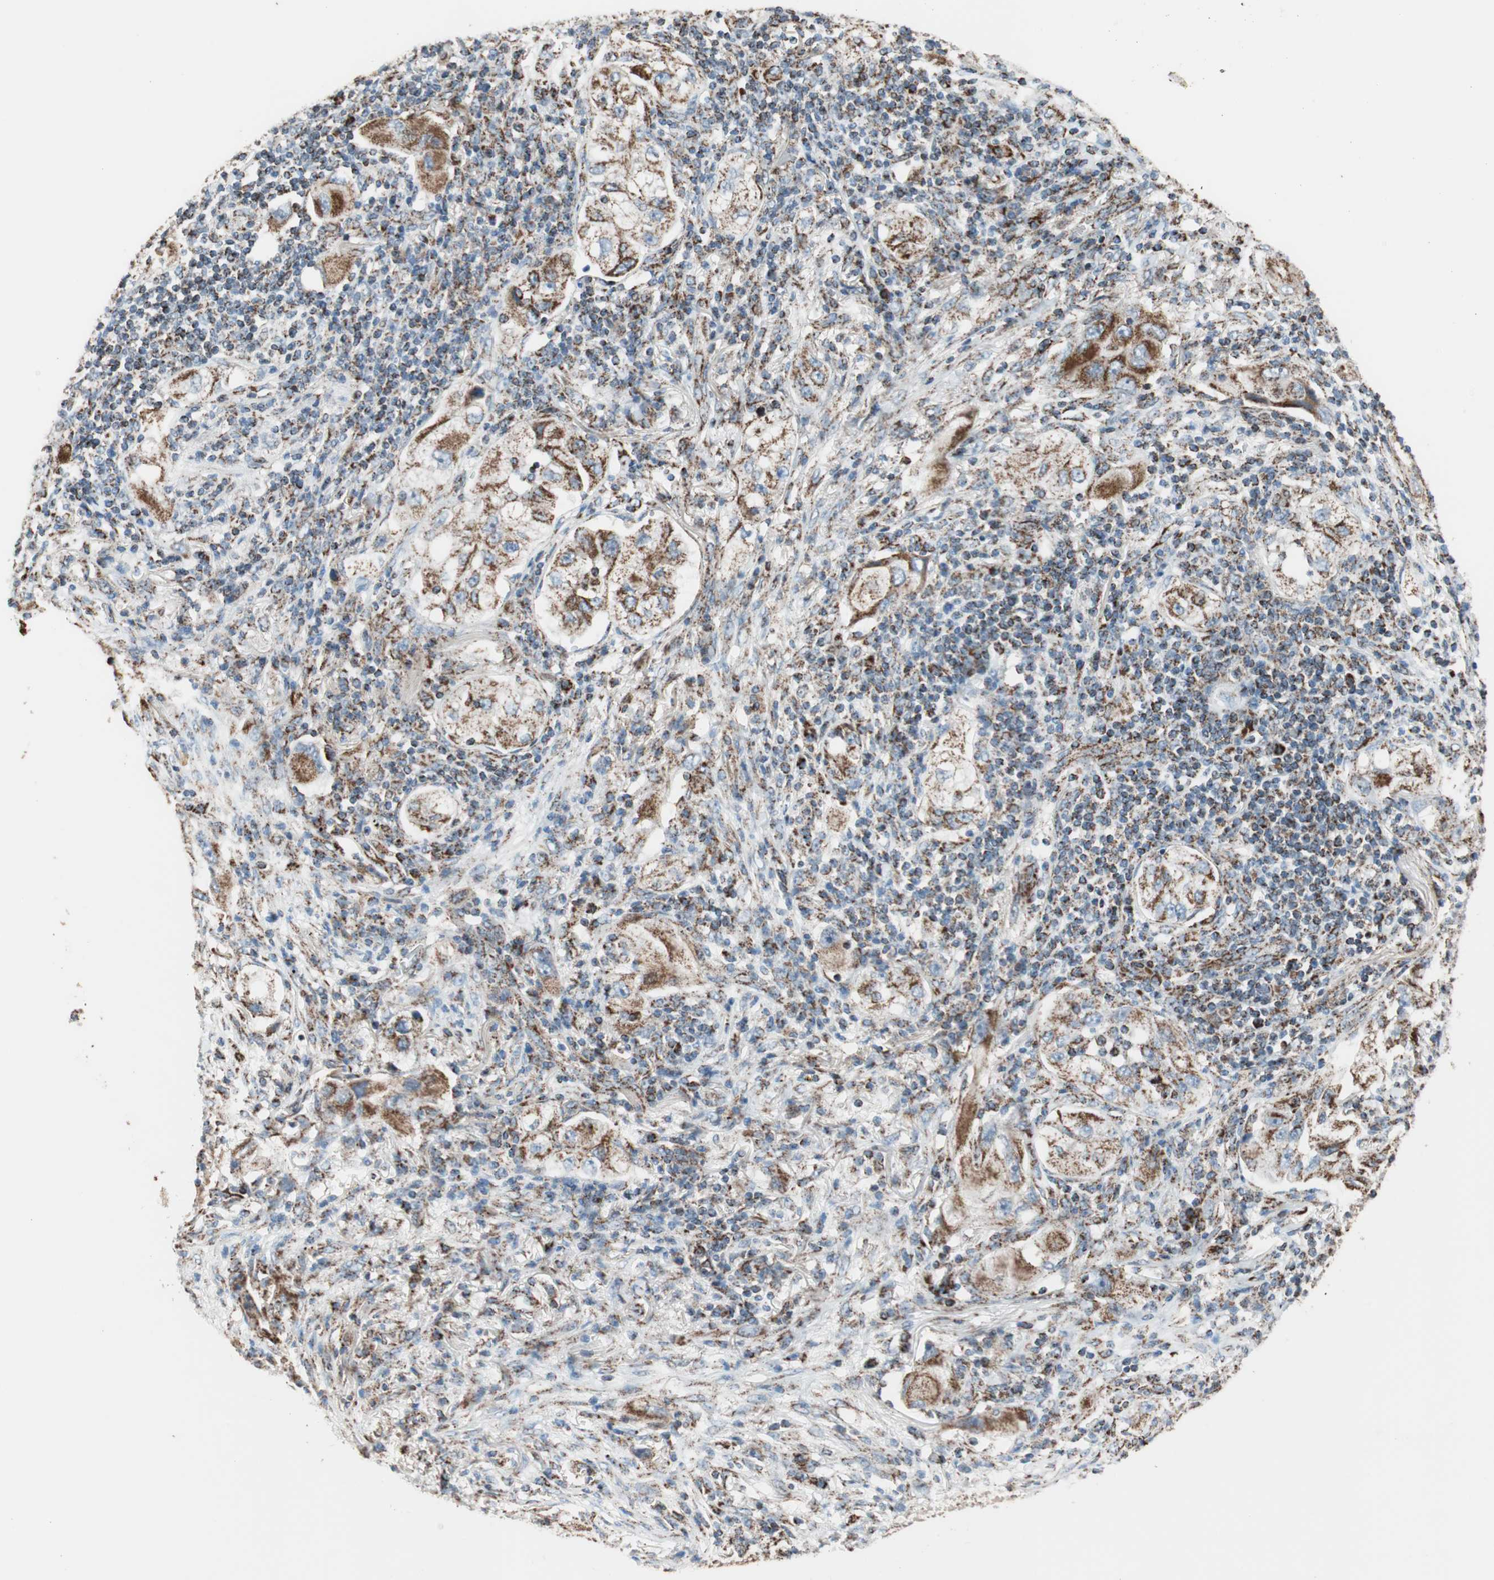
{"staining": {"intensity": "strong", "quantity": ">75%", "location": "cytoplasmic/membranous"}, "tissue": "lung cancer", "cell_type": "Tumor cells", "image_type": "cancer", "snomed": [{"axis": "morphology", "description": "Adenocarcinoma, NOS"}, {"axis": "topography", "description": "Lung"}], "caption": "Adenocarcinoma (lung) was stained to show a protein in brown. There is high levels of strong cytoplasmic/membranous expression in about >75% of tumor cells.", "gene": "PCSK4", "patient": {"sex": "female", "age": 65}}